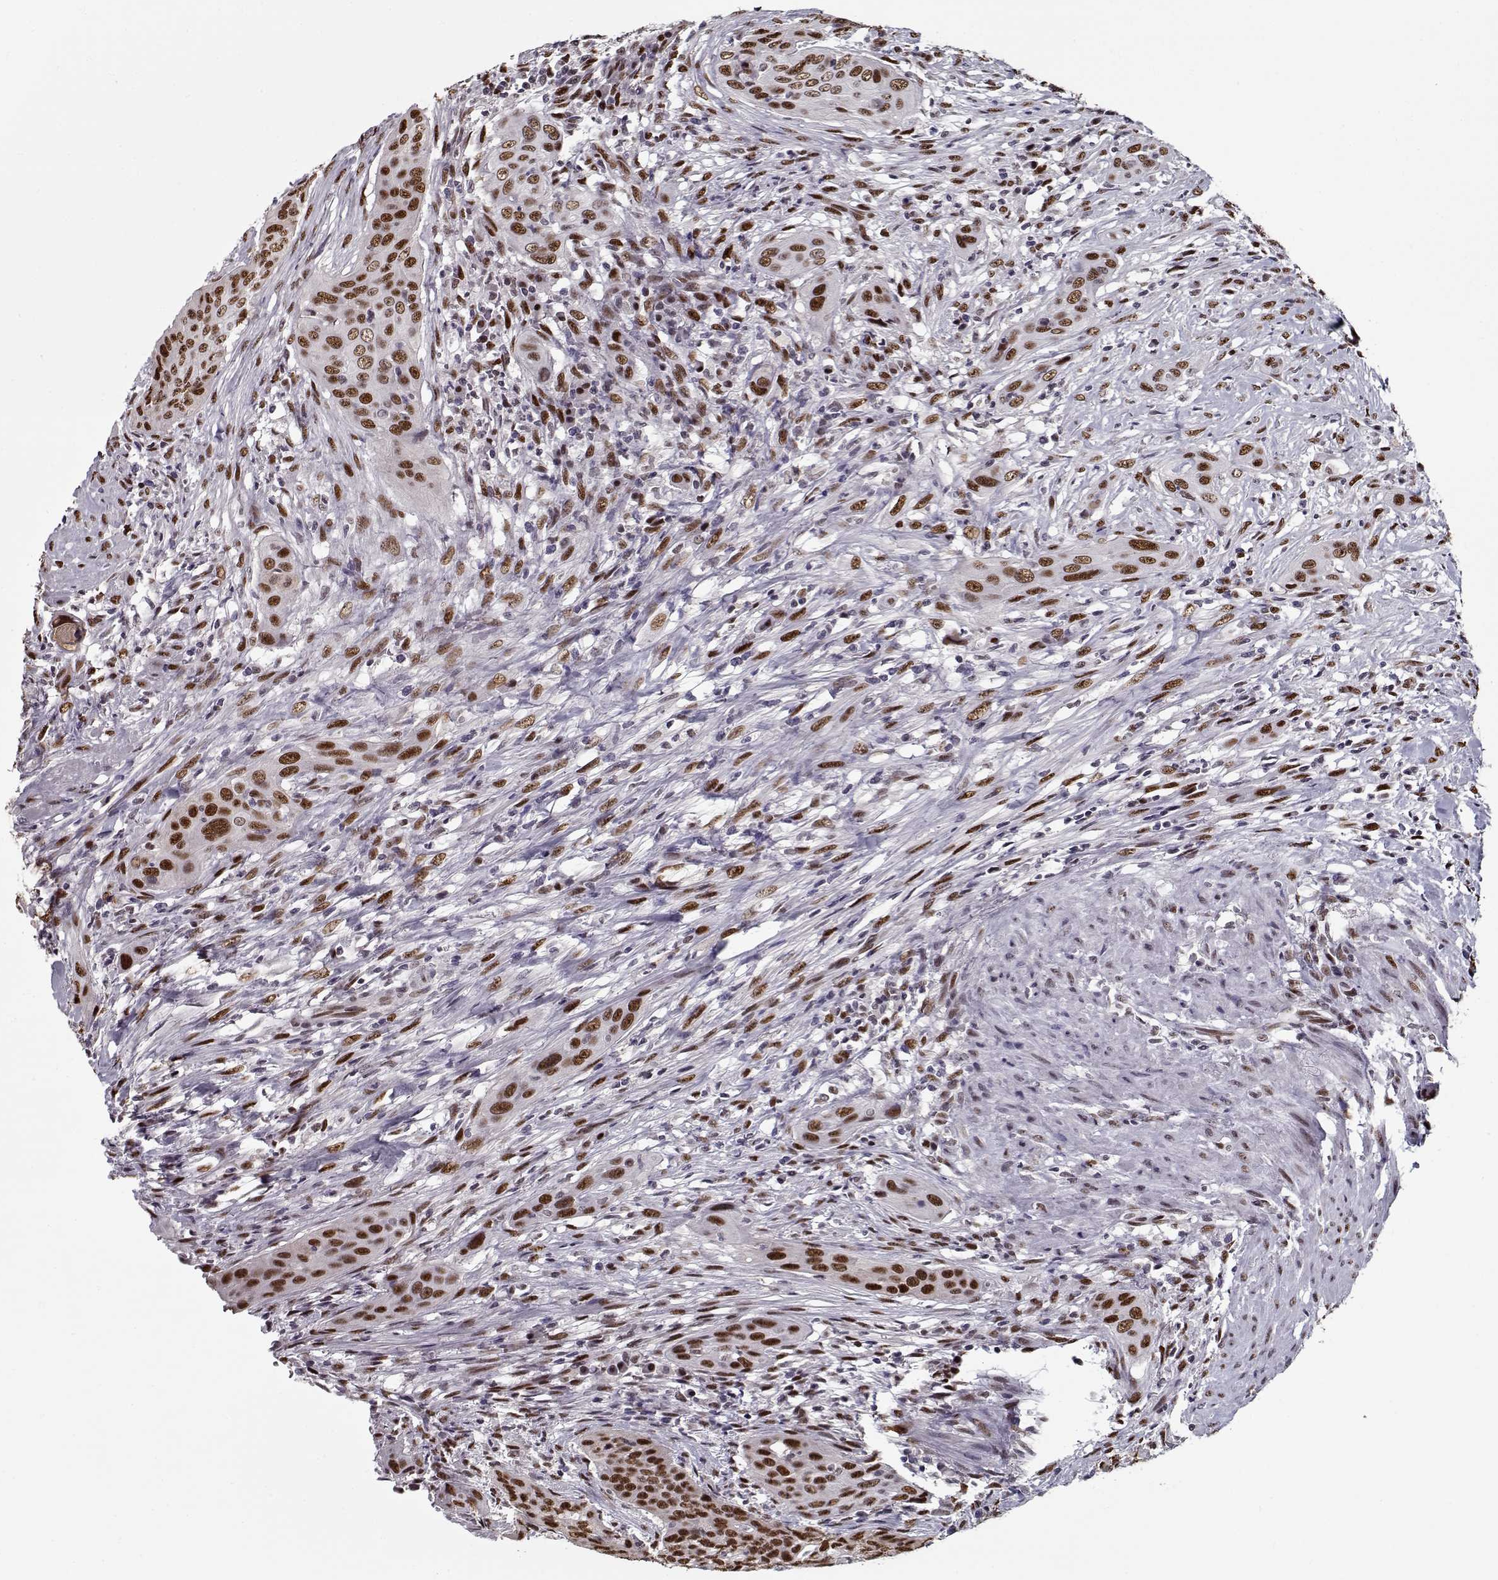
{"staining": {"intensity": "moderate", "quantity": ">75%", "location": "nuclear"}, "tissue": "urothelial cancer", "cell_type": "Tumor cells", "image_type": "cancer", "snomed": [{"axis": "morphology", "description": "Urothelial carcinoma, High grade"}, {"axis": "topography", "description": "Urinary bladder"}], "caption": "A high-resolution histopathology image shows immunohistochemistry (IHC) staining of urothelial cancer, which demonstrates moderate nuclear expression in about >75% of tumor cells.", "gene": "PRMT8", "patient": {"sex": "male", "age": 82}}